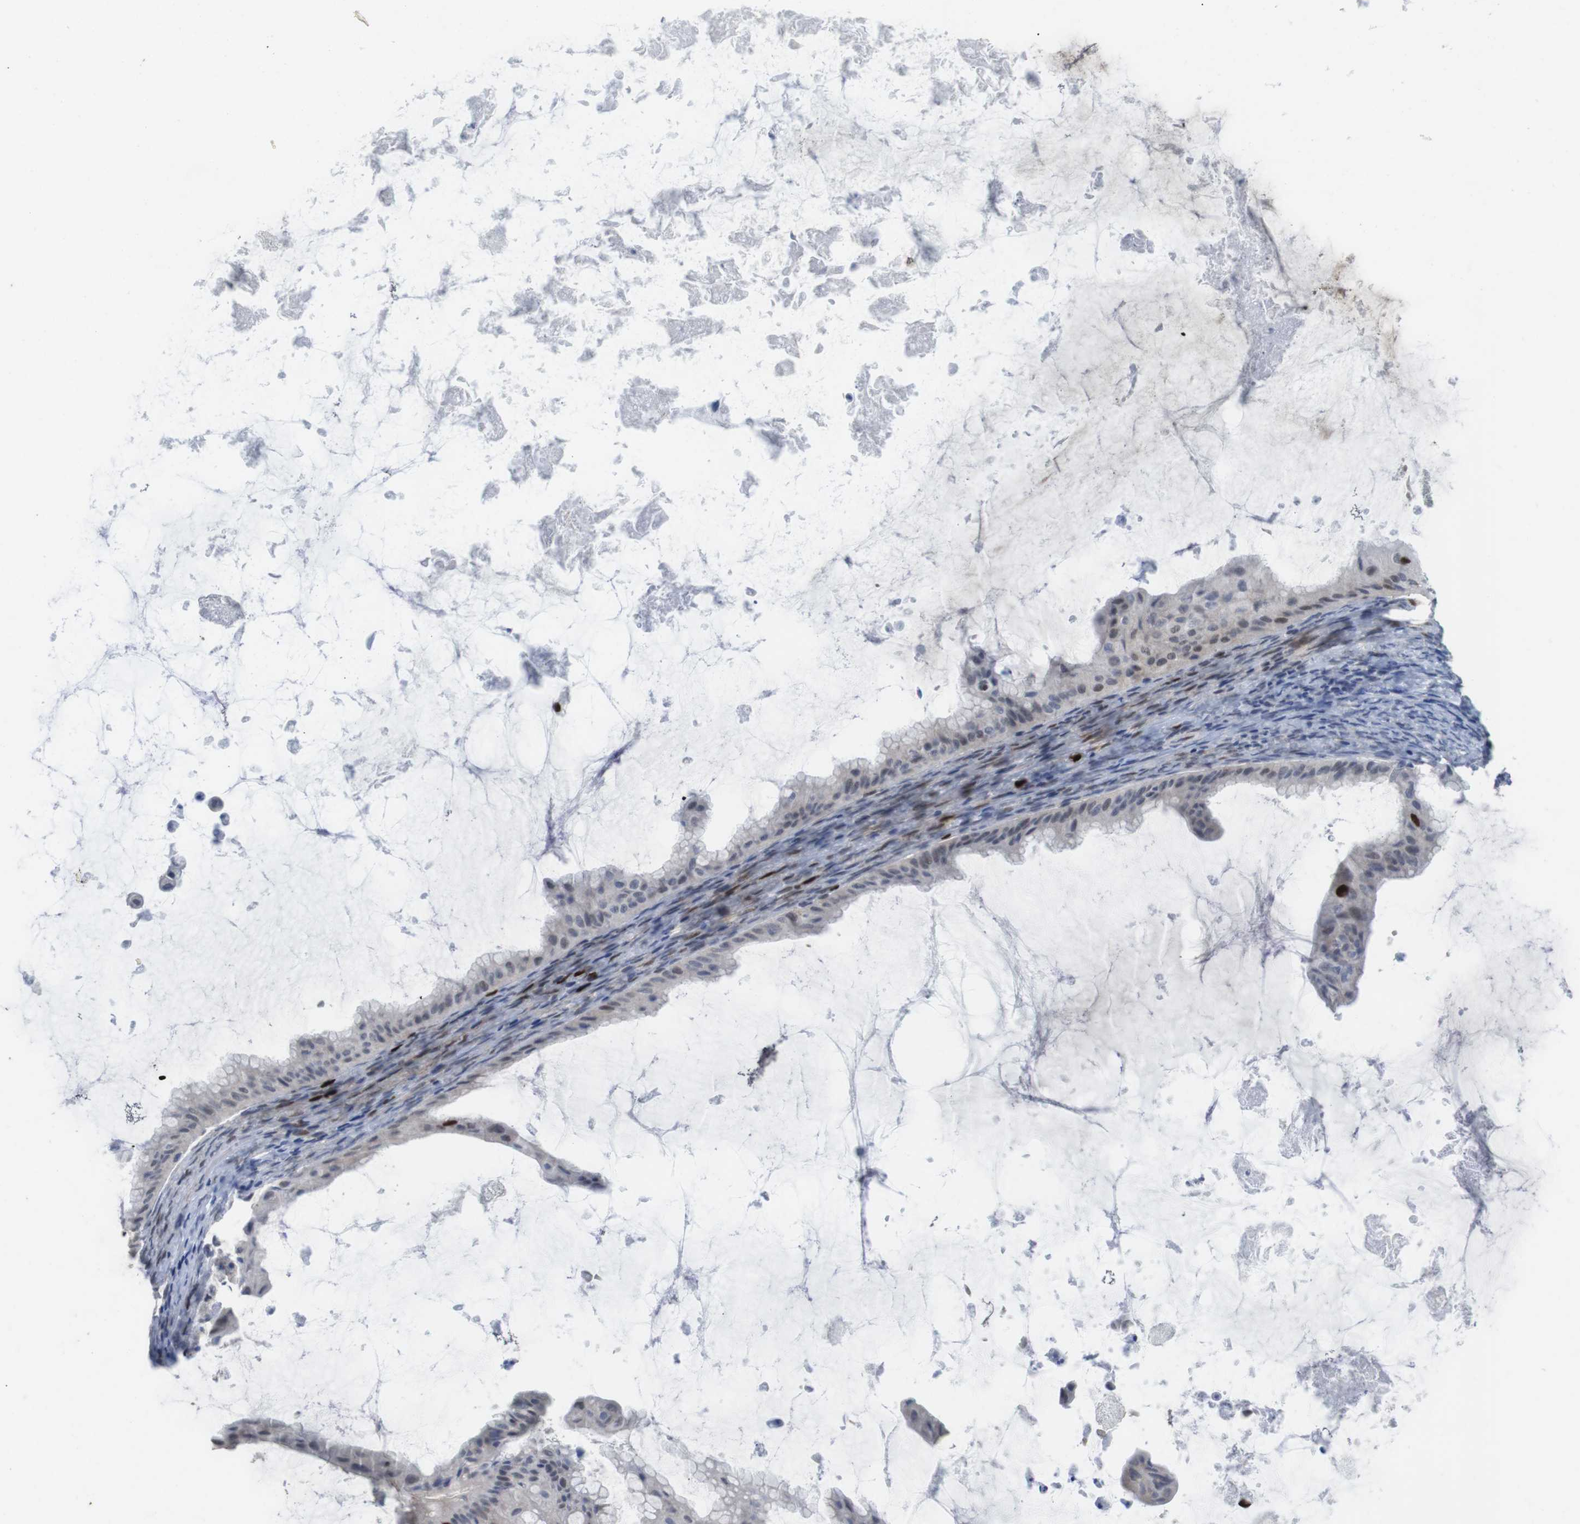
{"staining": {"intensity": "strong", "quantity": "<25%", "location": "nuclear"}, "tissue": "ovarian cancer", "cell_type": "Tumor cells", "image_type": "cancer", "snomed": [{"axis": "morphology", "description": "Cystadenocarcinoma, mucinous, NOS"}, {"axis": "topography", "description": "Ovary"}], "caption": "An image of ovarian cancer stained for a protein demonstrates strong nuclear brown staining in tumor cells.", "gene": "KPNA2", "patient": {"sex": "female", "age": 61}}